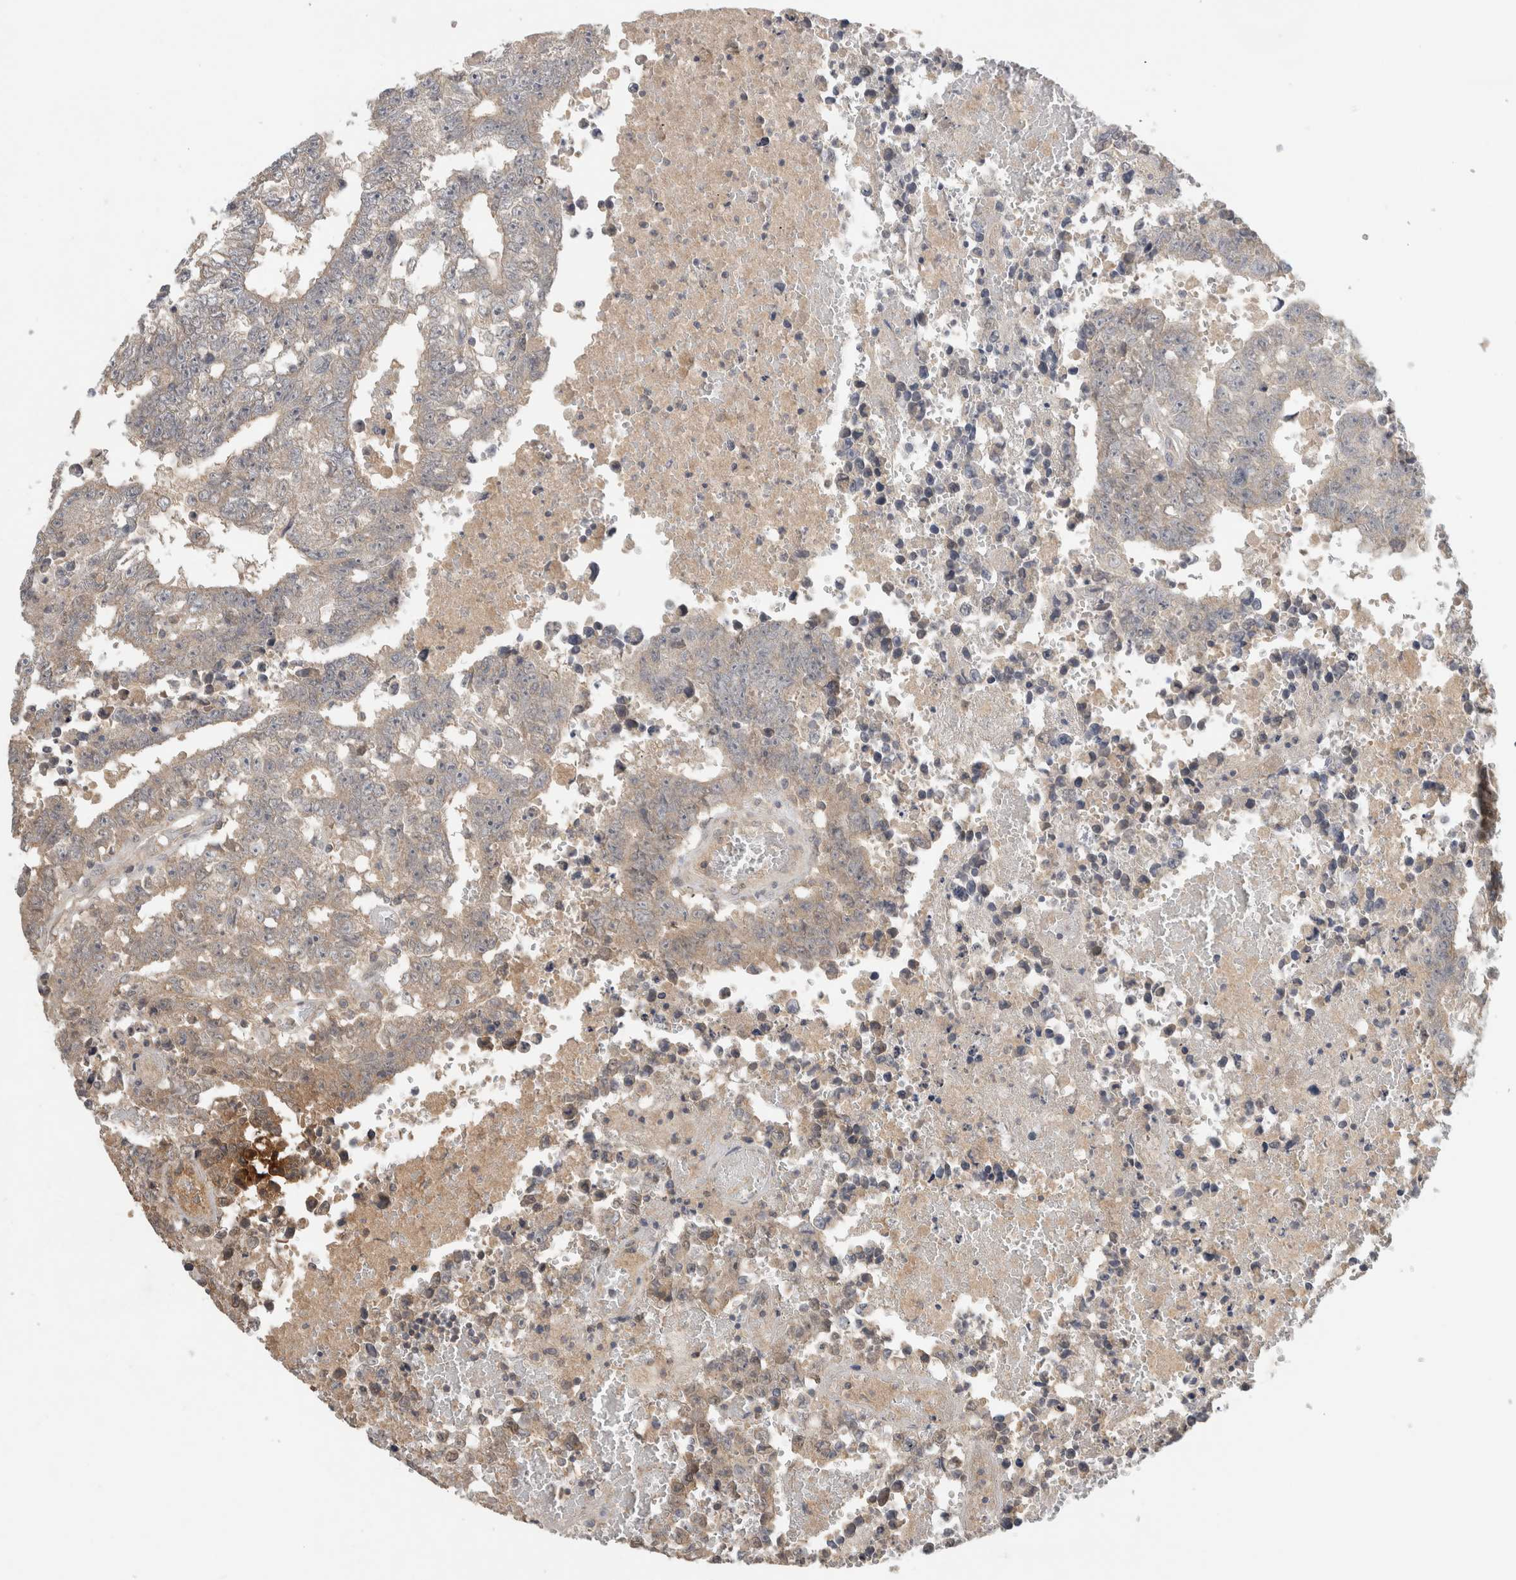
{"staining": {"intensity": "weak", "quantity": ">75%", "location": "cytoplasmic/membranous"}, "tissue": "testis cancer", "cell_type": "Tumor cells", "image_type": "cancer", "snomed": [{"axis": "morphology", "description": "Carcinoma, Embryonal, NOS"}, {"axis": "topography", "description": "Testis"}], "caption": "A histopathology image of human testis cancer stained for a protein shows weak cytoplasmic/membranous brown staining in tumor cells. (Brightfield microscopy of DAB IHC at high magnification).", "gene": "LOXL2", "patient": {"sex": "male", "age": 25}}